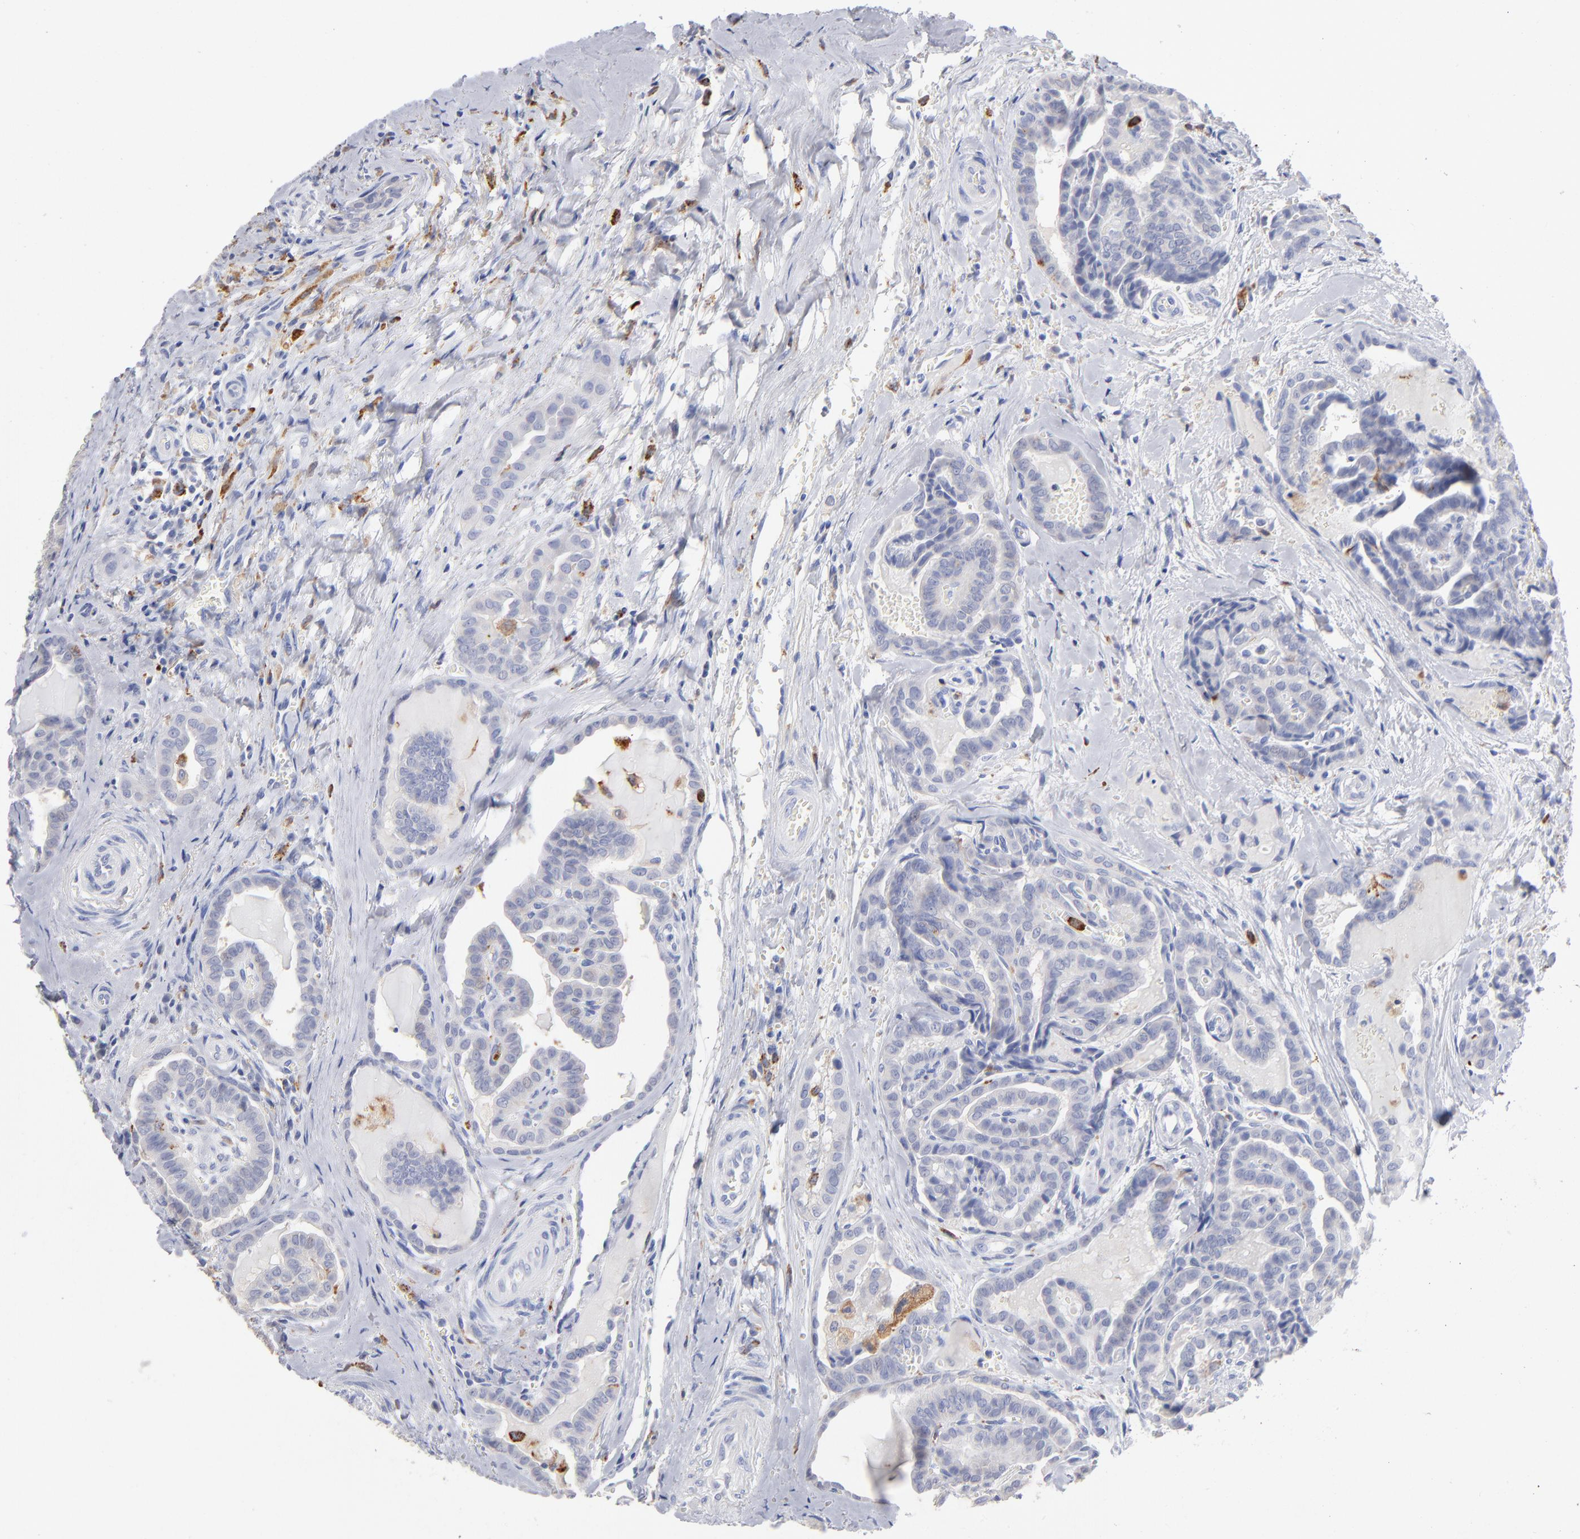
{"staining": {"intensity": "negative", "quantity": "none", "location": "none"}, "tissue": "thyroid cancer", "cell_type": "Tumor cells", "image_type": "cancer", "snomed": [{"axis": "morphology", "description": "Carcinoma, NOS"}, {"axis": "topography", "description": "Thyroid gland"}], "caption": "High power microscopy image of an IHC histopathology image of thyroid carcinoma, revealing no significant positivity in tumor cells.", "gene": "CD180", "patient": {"sex": "female", "age": 91}}